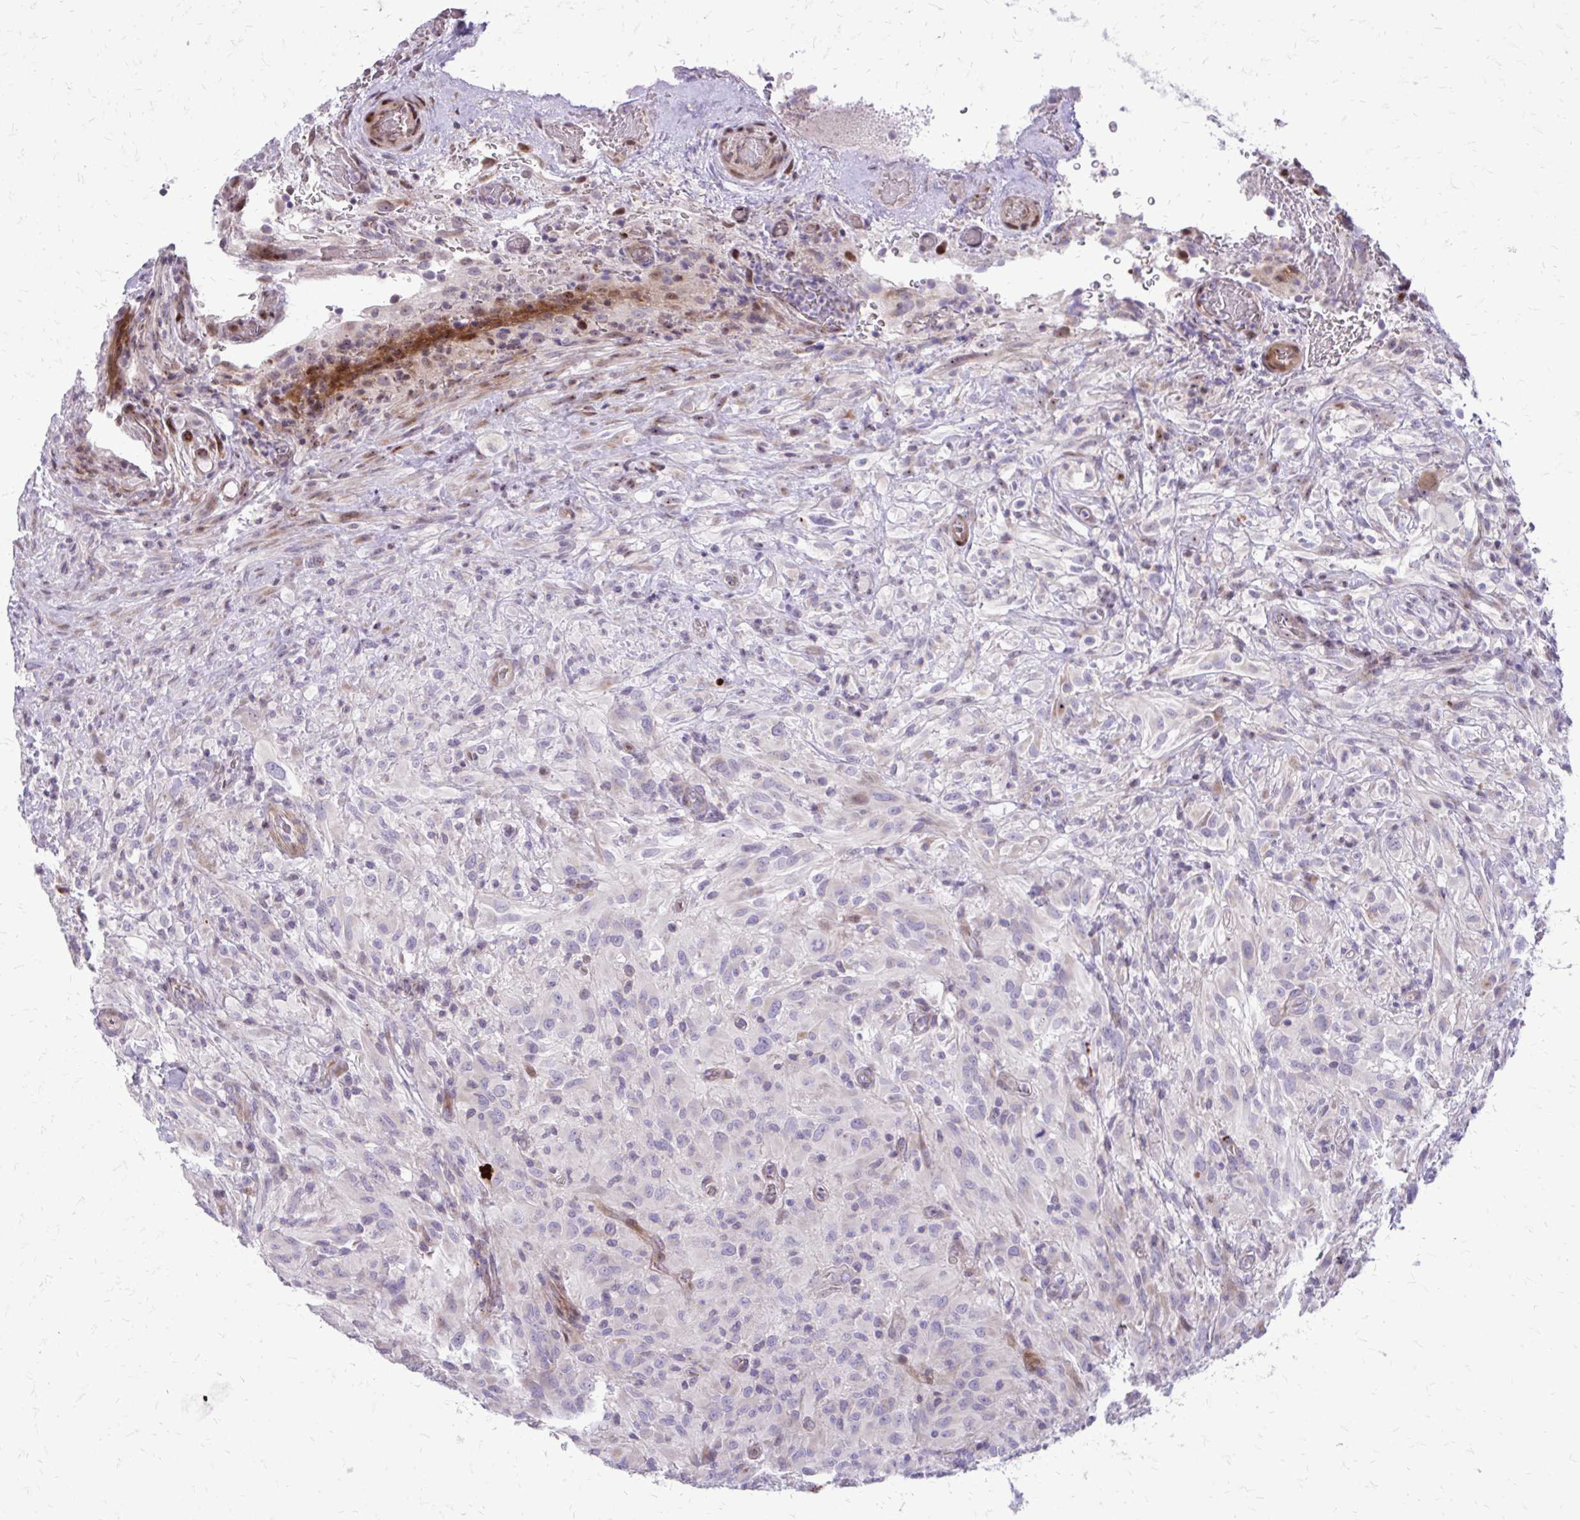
{"staining": {"intensity": "negative", "quantity": "none", "location": "none"}, "tissue": "glioma", "cell_type": "Tumor cells", "image_type": "cancer", "snomed": [{"axis": "morphology", "description": "Glioma, malignant, High grade"}, {"axis": "topography", "description": "Brain"}], "caption": "There is no significant positivity in tumor cells of malignant glioma (high-grade). Nuclei are stained in blue.", "gene": "FUNDC2", "patient": {"sex": "male", "age": 71}}